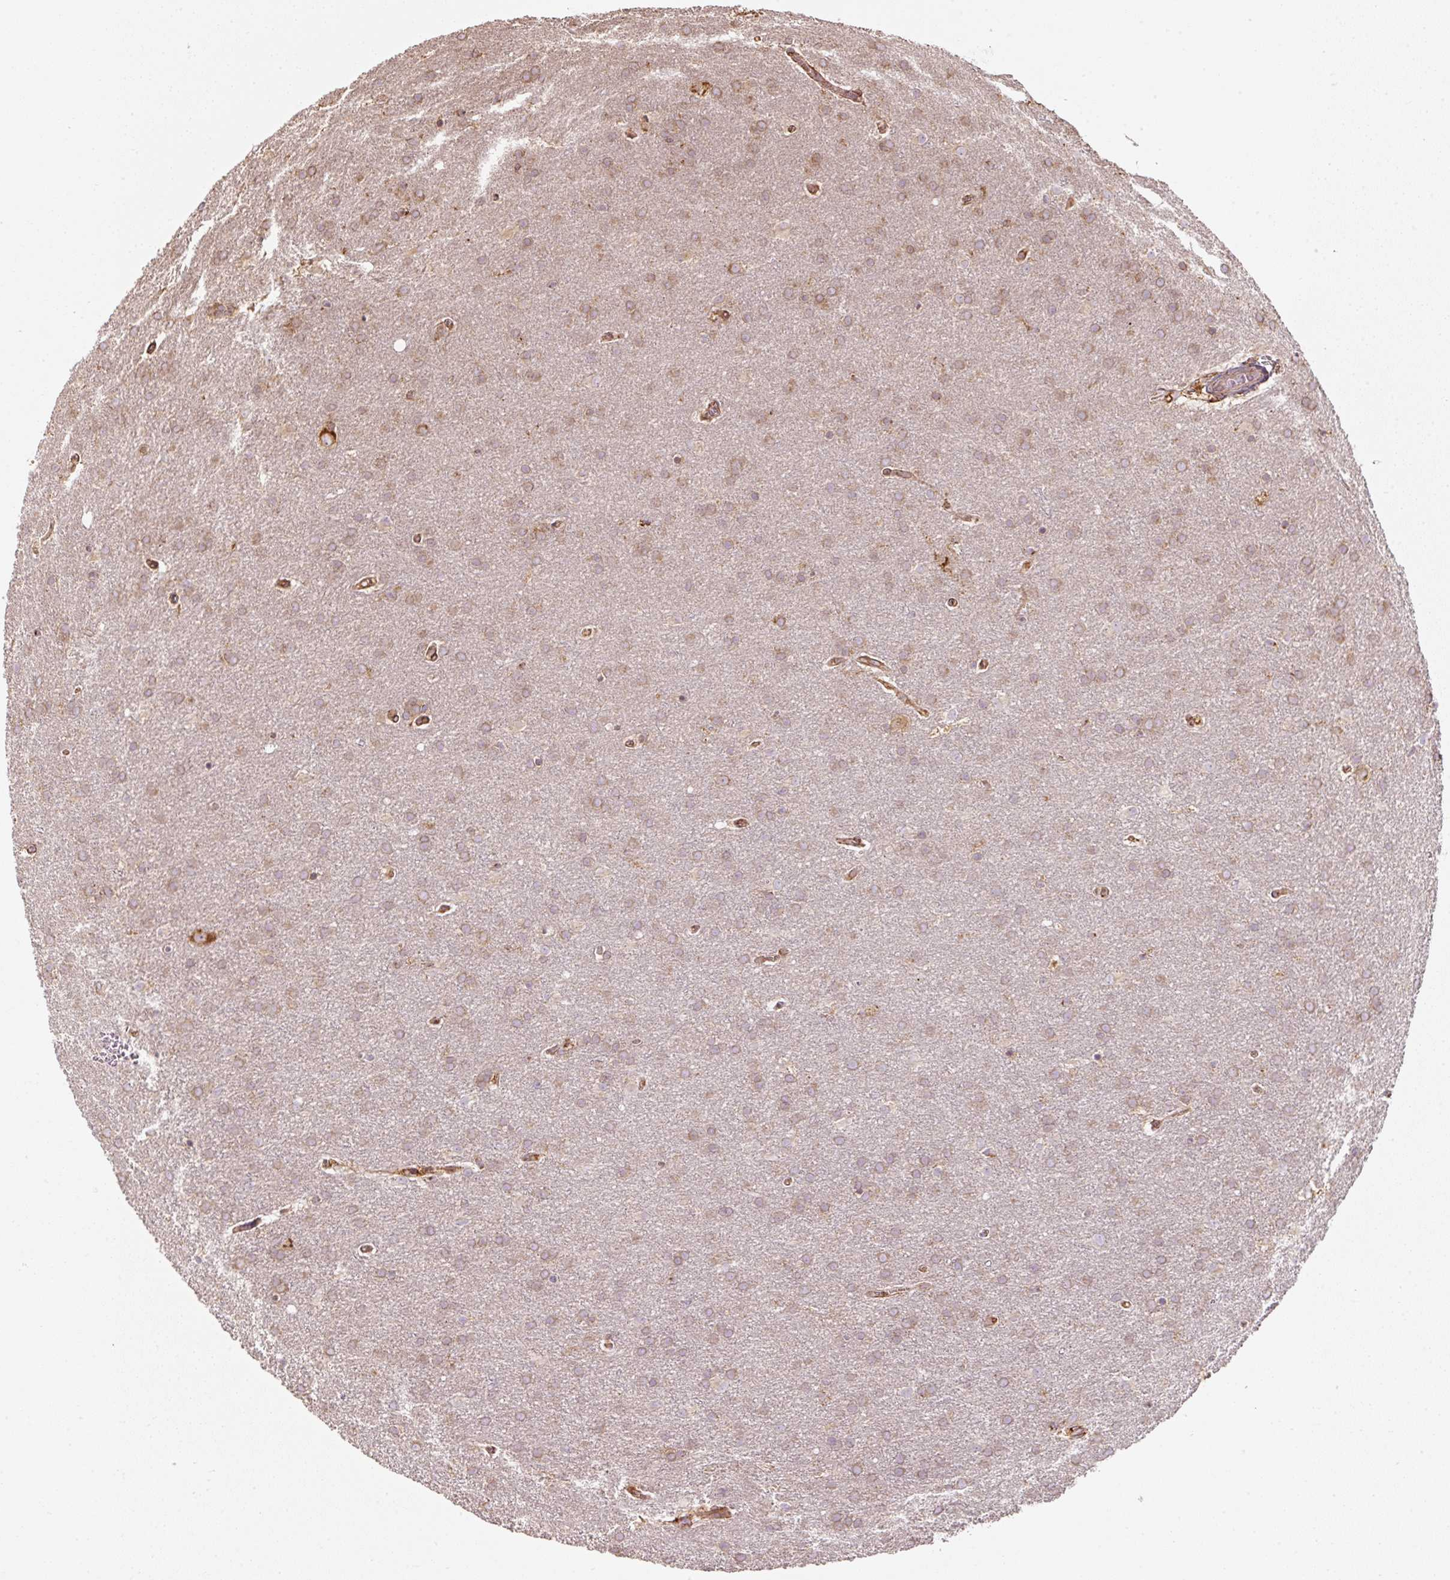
{"staining": {"intensity": "weak", "quantity": ">75%", "location": "cytoplasmic/membranous"}, "tissue": "glioma", "cell_type": "Tumor cells", "image_type": "cancer", "snomed": [{"axis": "morphology", "description": "Glioma, malignant, Low grade"}, {"axis": "topography", "description": "Brain"}], "caption": "Brown immunohistochemical staining in glioma reveals weak cytoplasmic/membranous staining in approximately >75% of tumor cells. (DAB (3,3'-diaminobenzidine) IHC with brightfield microscopy, high magnification).", "gene": "PRKCSH", "patient": {"sex": "female", "age": 32}}